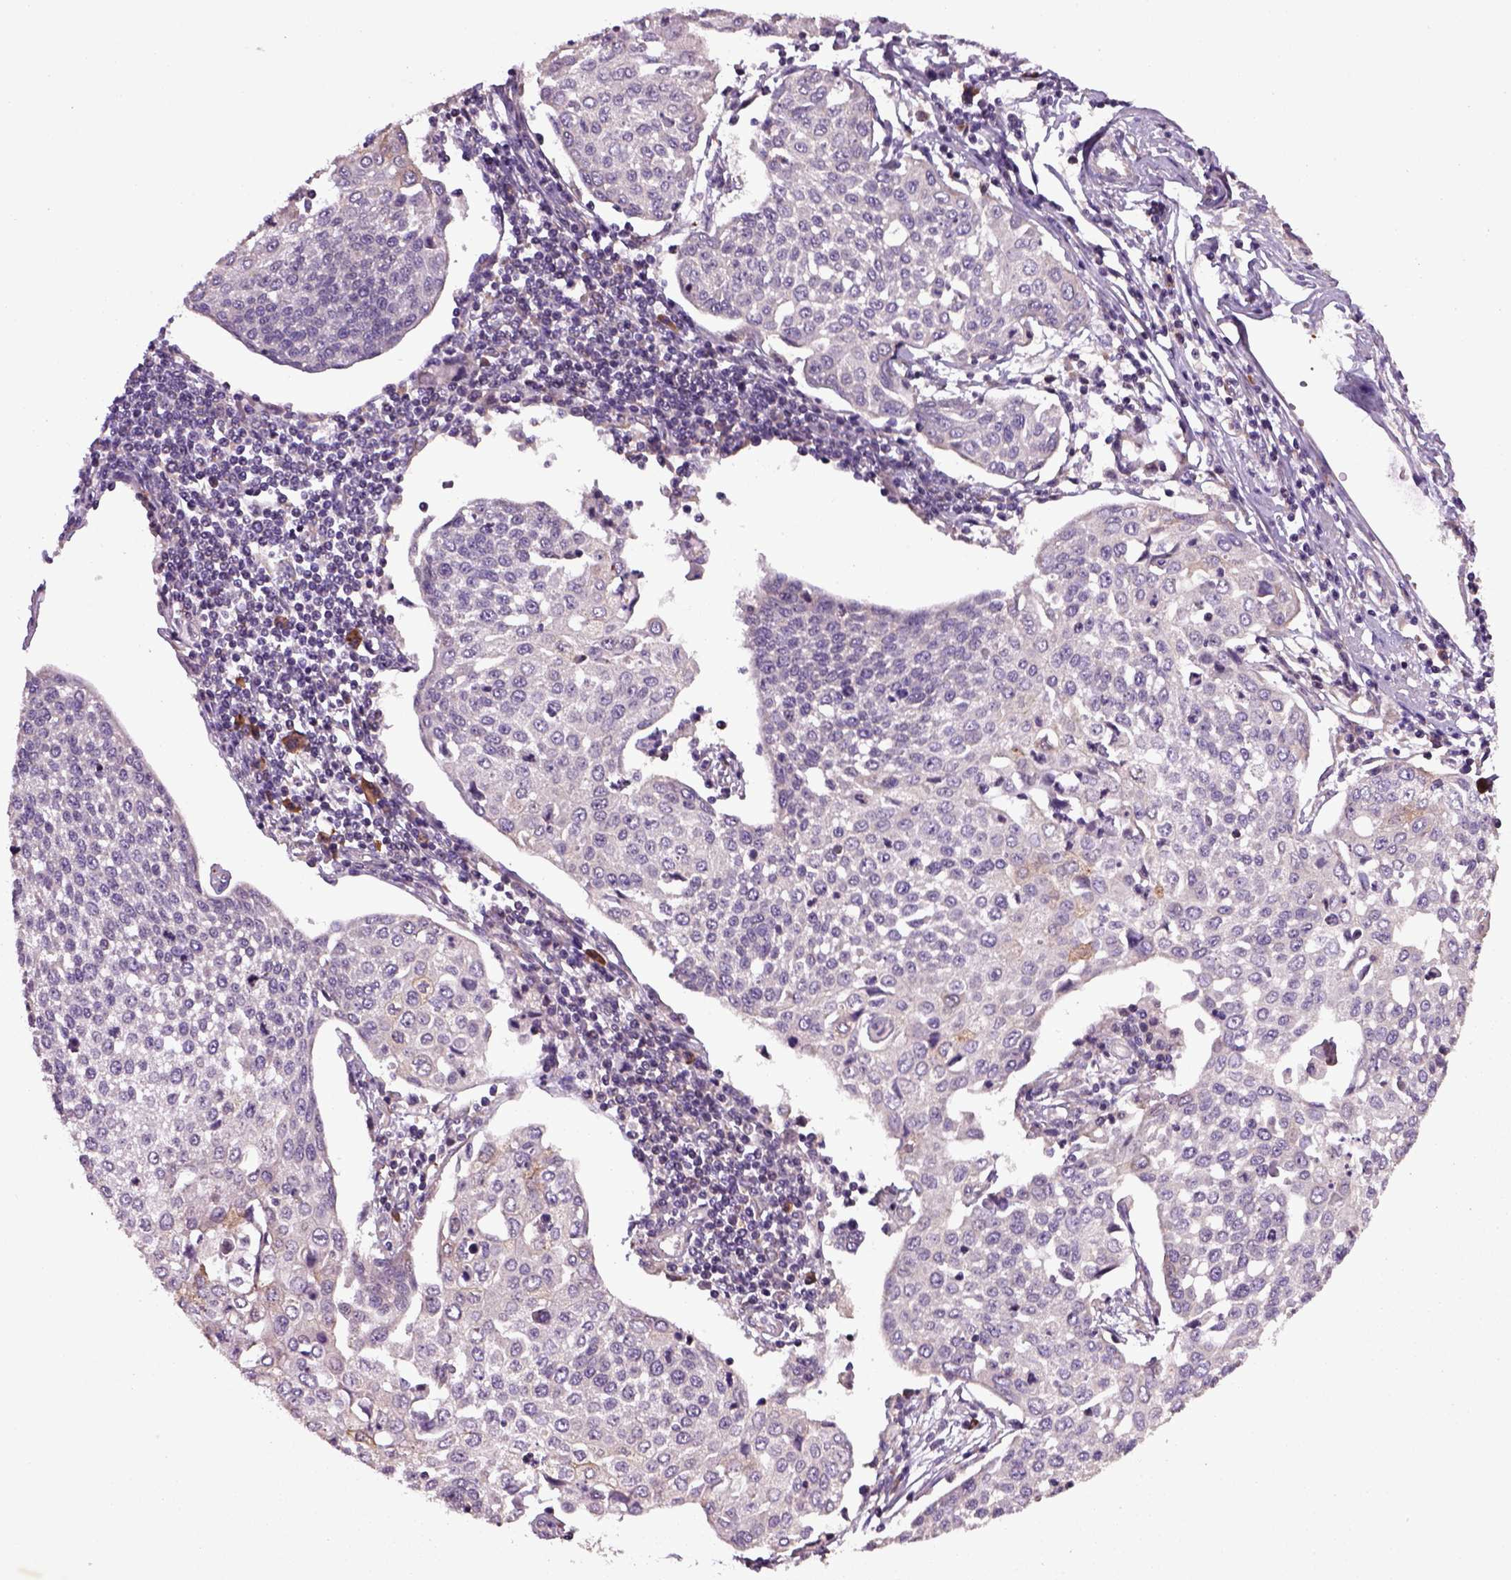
{"staining": {"intensity": "negative", "quantity": "none", "location": "none"}, "tissue": "cervical cancer", "cell_type": "Tumor cells", "image_type": "cancer", "snomed": [{"axis": "morphology", "description": "Squamous cell carcinoma, NOS"}, {"axis": "topography", "description": "Cervix"}], "caption": "Immunohistochemistry (IHC) photomicrograph of neoplastic tissue: human cervical cancer stained with DAB exhibits no significant protein positivity in tumor cells.", "gene": "TPRG1", "patient": {"sex": "female", "age": 34}}